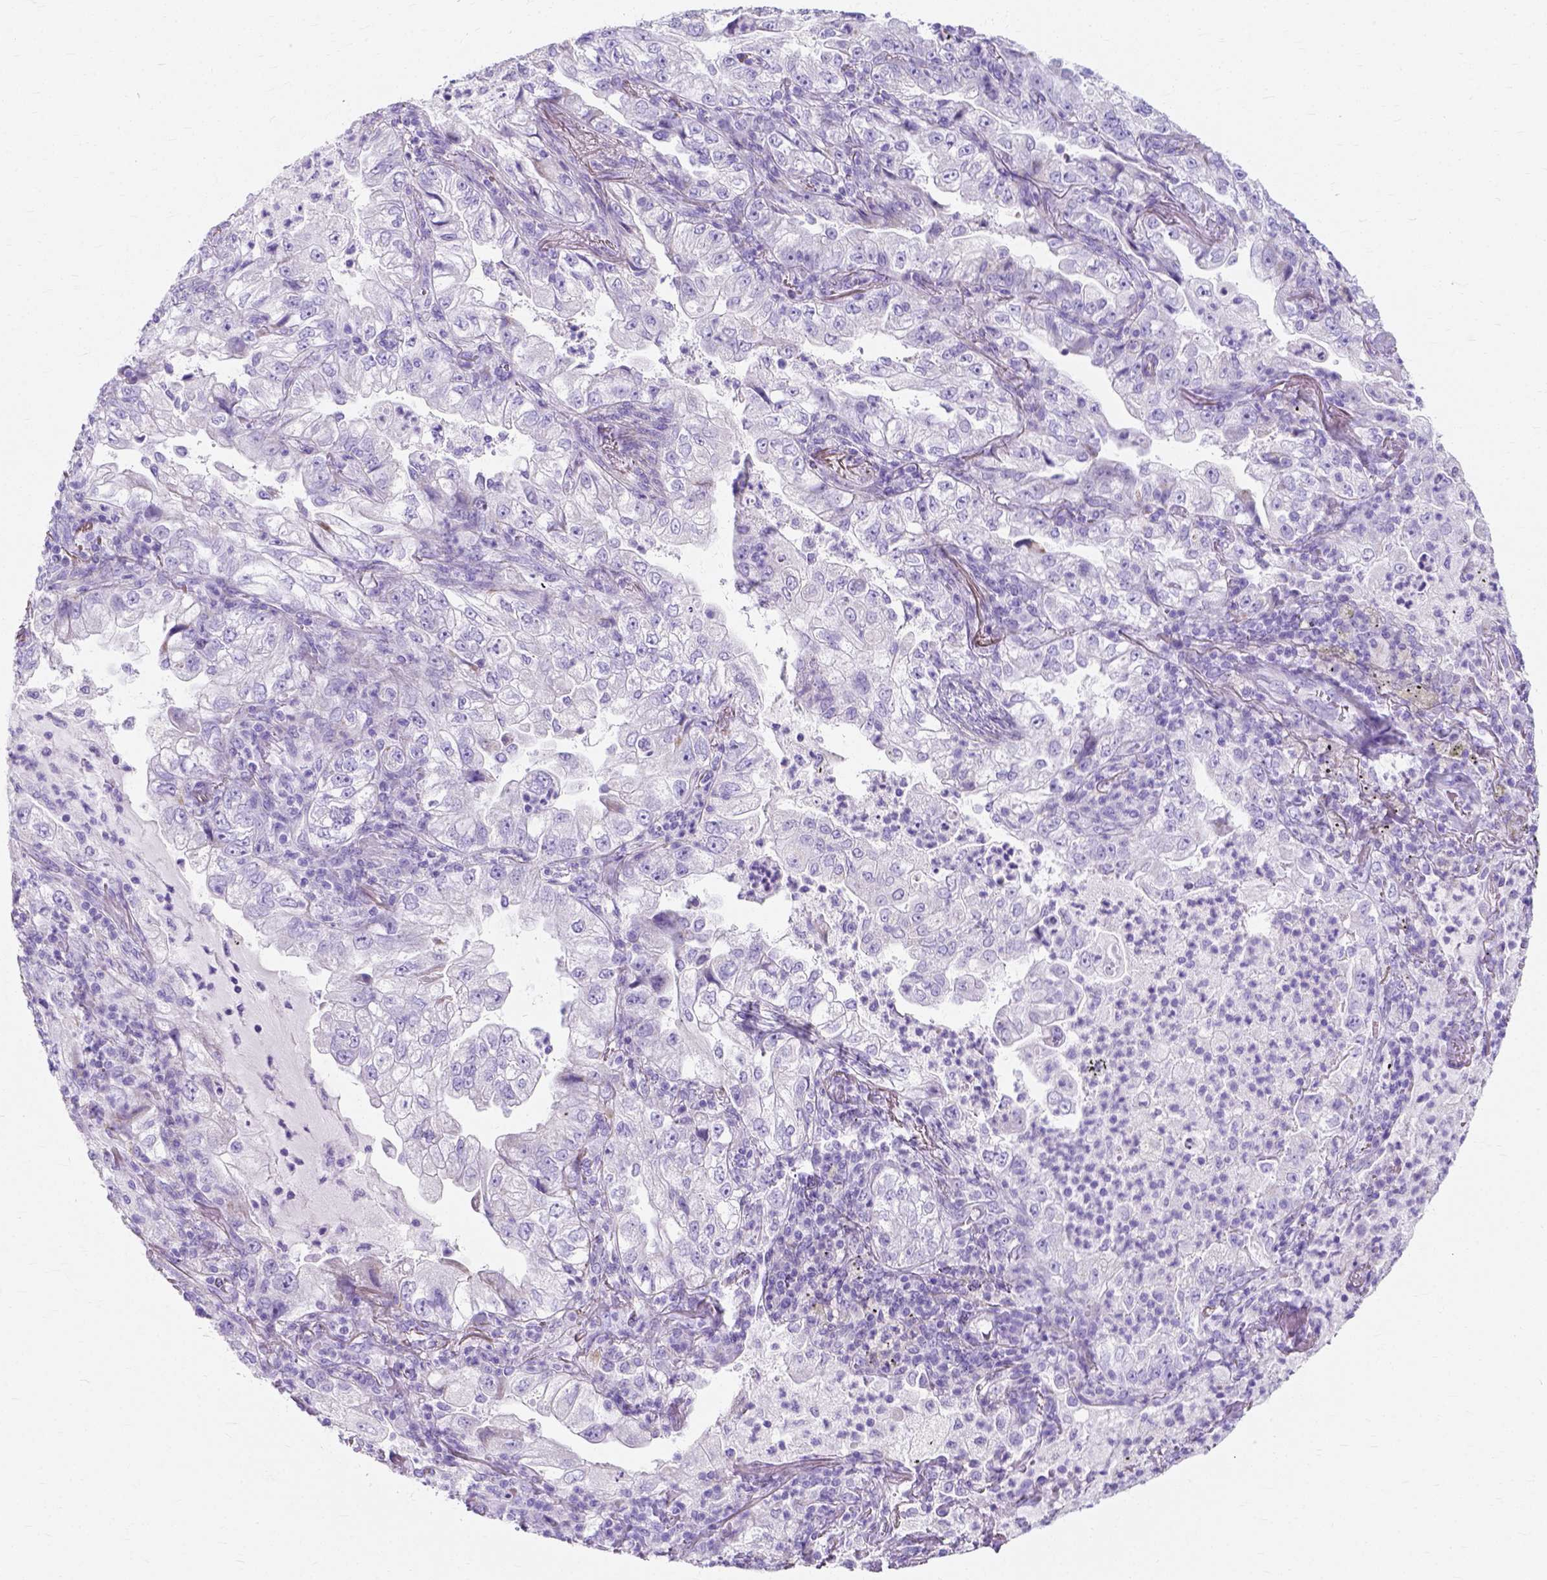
{"staining": {"intensity": "negative", "quantity": "none", "location": "none"}, "tissue": "lung cancer", "cell_type": "Tumor cells", "image_type": "cancer", "snomed": [{"axis": "morphology", "description": "Adenocarcinoma, NOS"}, {"axis": "topography", "description": "Lung"}], "caption": "DAB (3,3'-diaminobenzidine) immunohistochemical staining of human lung cancer shows no significant positivity in tumor cells. (Brightfield microscopy of DAB (3,3'-diaminobenzidine) immunohistochemistry (IHC) at high magnification).", "gene": "MYH15", "patient": {"sex": "female", "age": 73}}